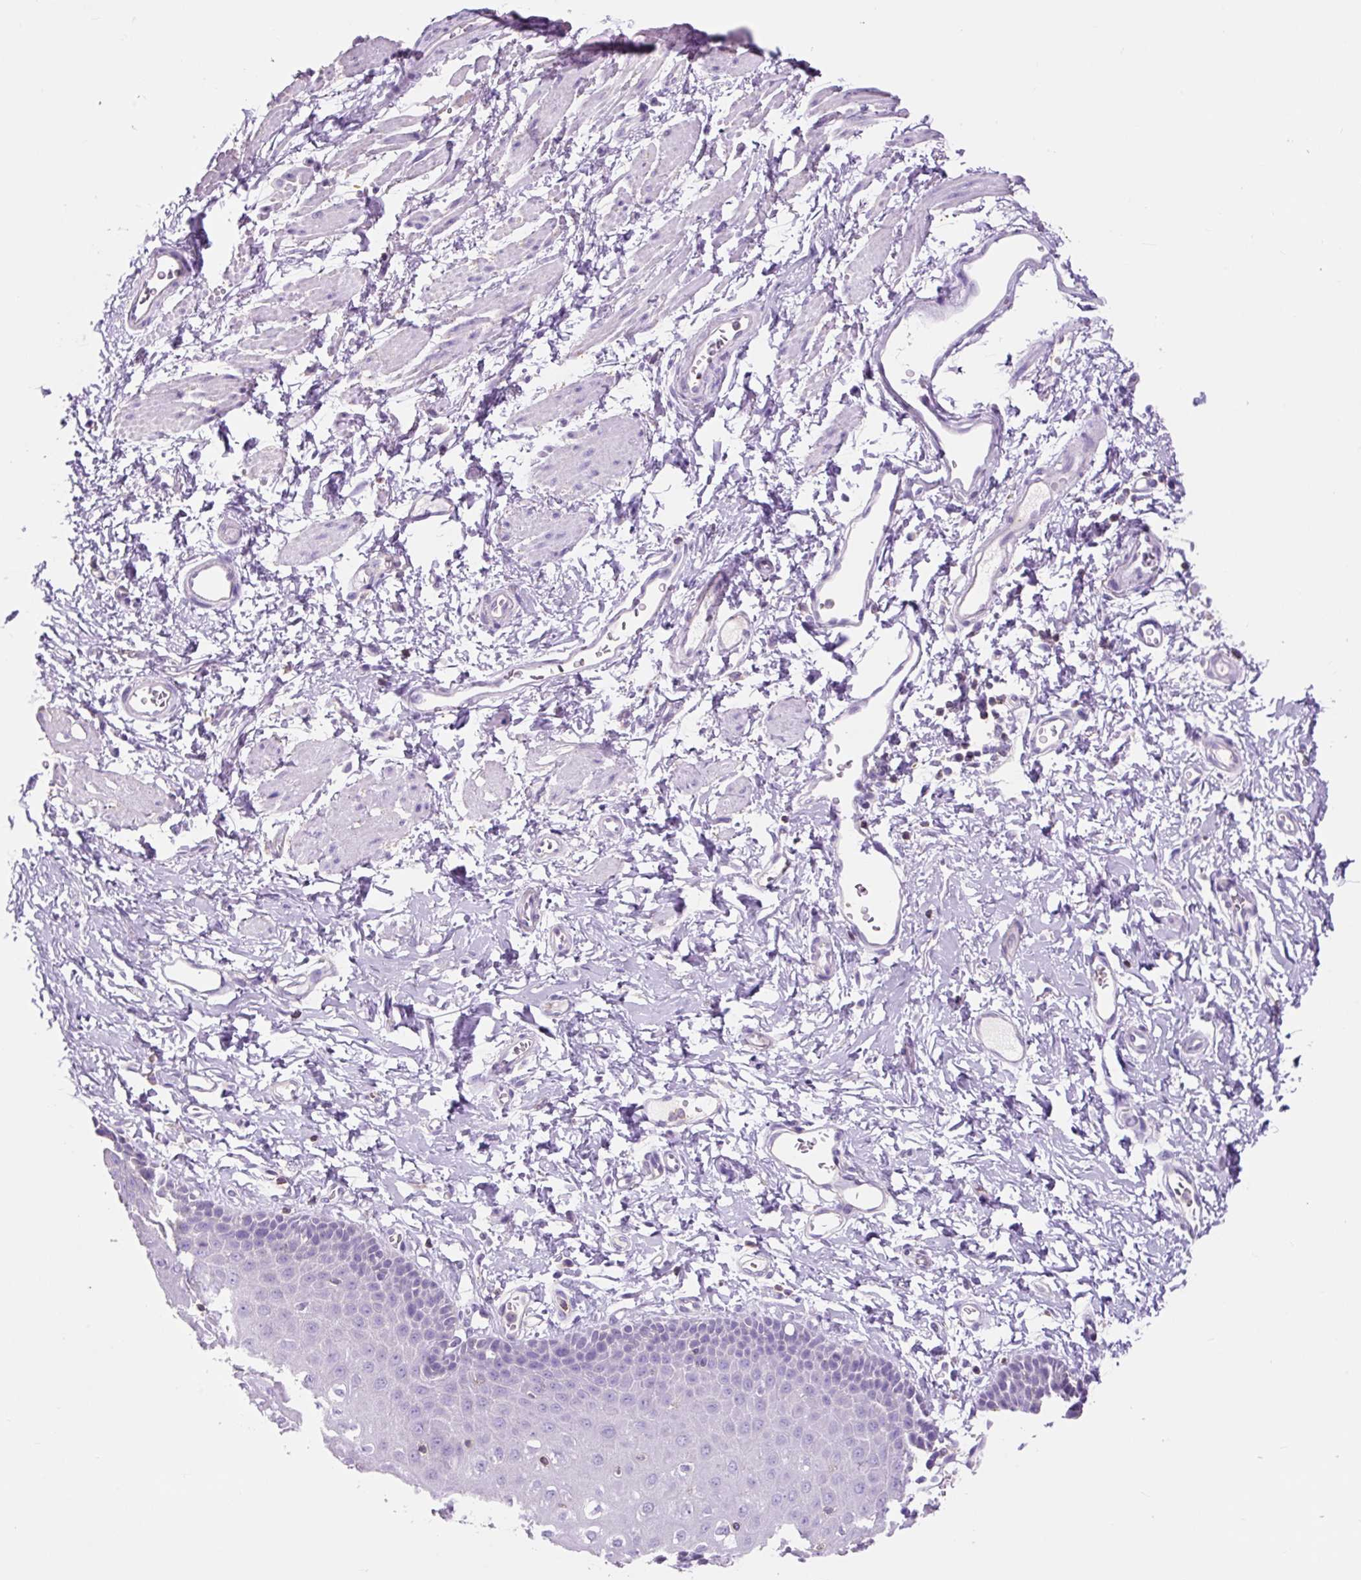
{"staining": {"intensity": "negative", "quantity": "none", "location": "none"}, "tissue": "esophagus", "cell_type": "Squamous epithelial cells", "image_type": "normal", "snomed": [{"axis": "morphology", "description": "Normal tissue, NOS"}, {"axis": "topography", "description": "Esophagus"}], "caption": "This is an IHC micrograph of normal esophagus. There is no staining in squamous epithelial cells.", "gene": "OR10A7", "patient": {"sex": "male", "age": 70}}